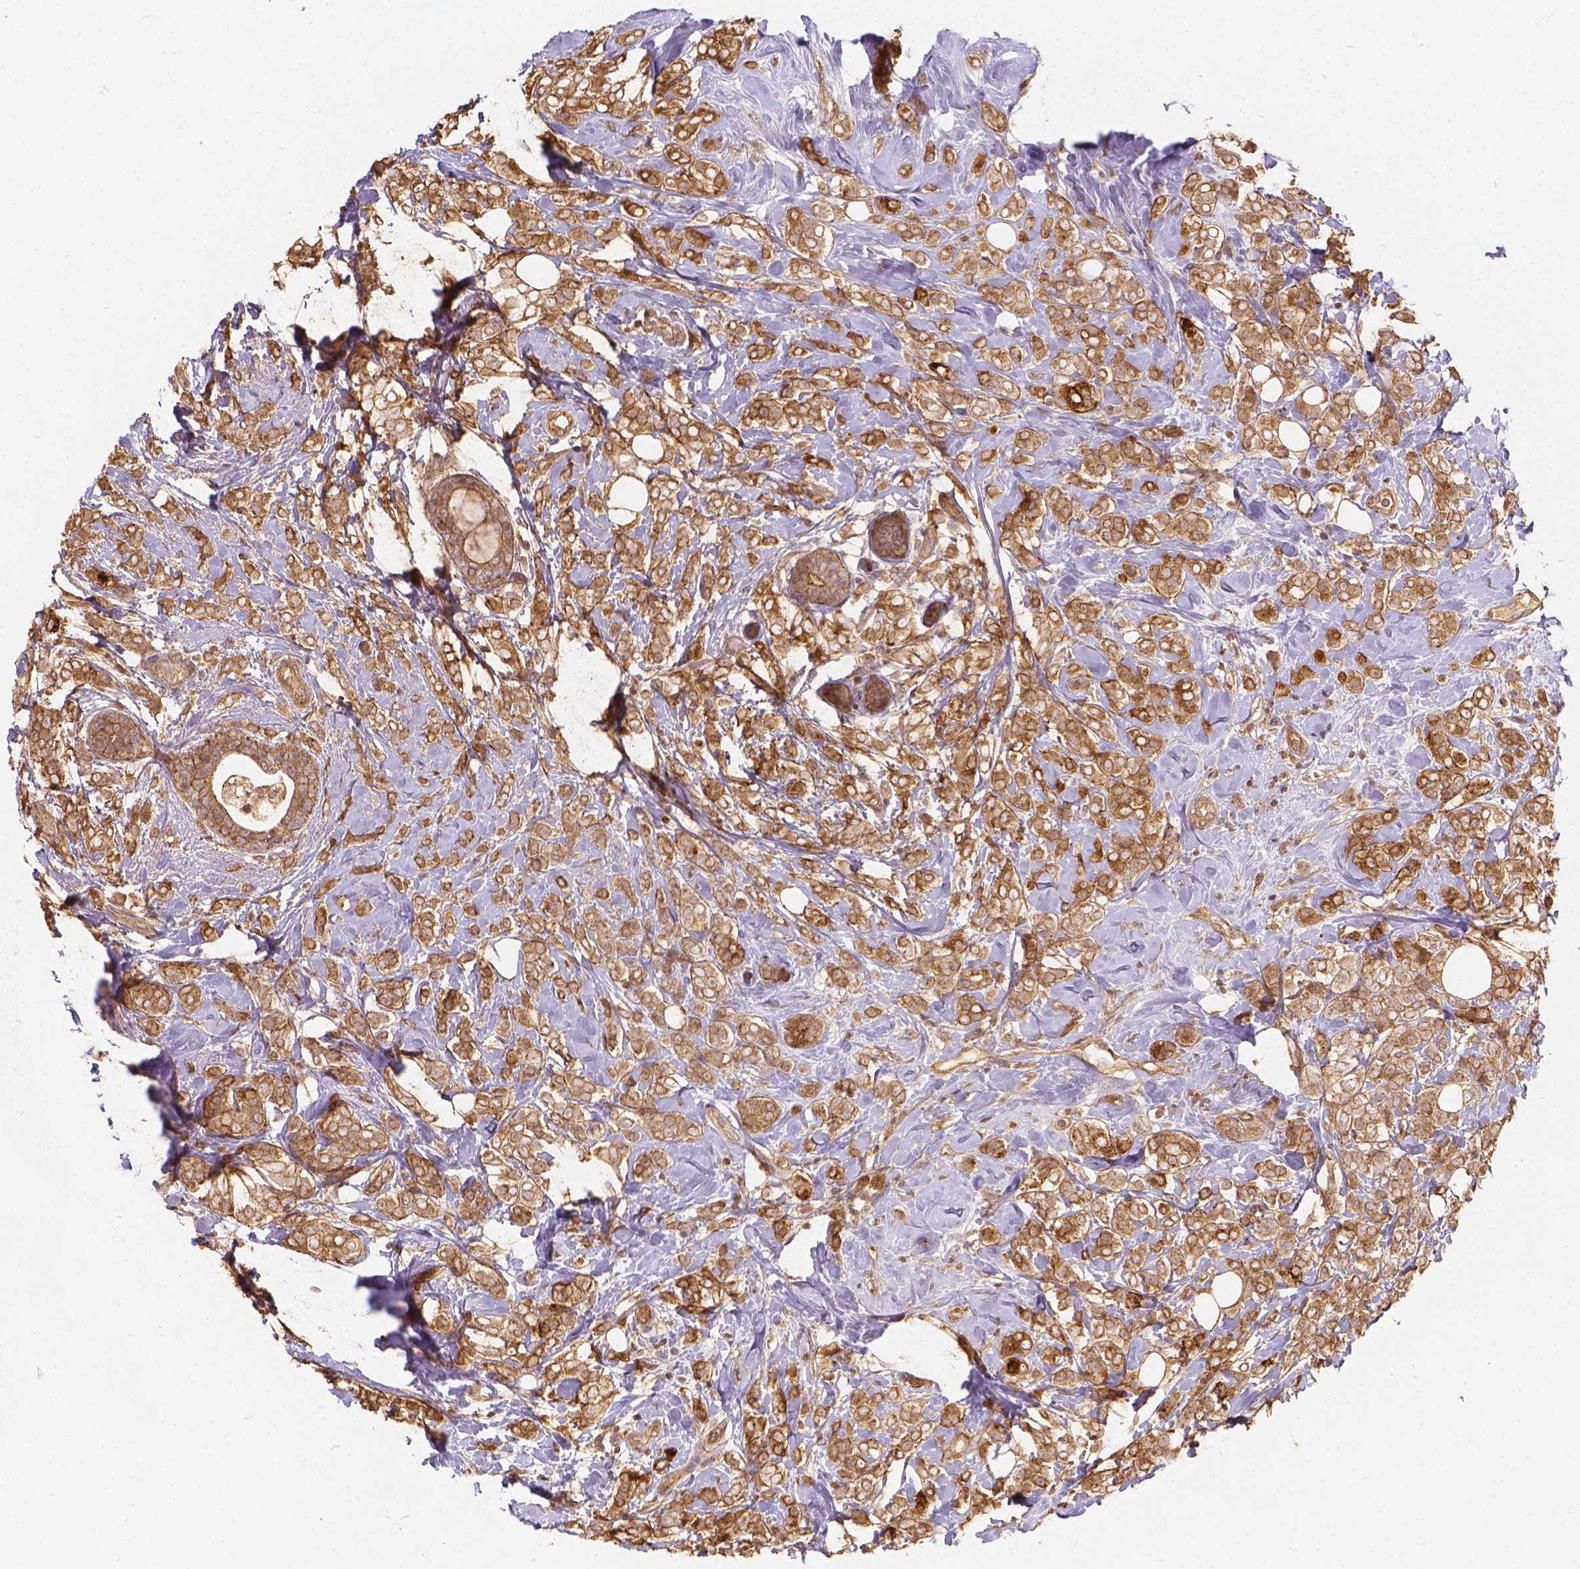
{"staining": {"intensity": "moderate", "quantity": ">75%", "location": "cytoplasmic/membranous"}, "tissue": "breast cancer", "cell_type": "Tumor cells", "image_type": "cancer", "snomed": [{"axis": "morphology", "description": "Lobular carcinoma"}, {"axis": "topography", "description": "Breast"}], "caption": "There is medium levels of moderate cytoplasmic/membranous positivity in tumor cells of breast cancer, as demonstrated by immunohistochemical staining (brown color).", "gene": "XPR1", "patient": {"sex": "female", "age": 49}}